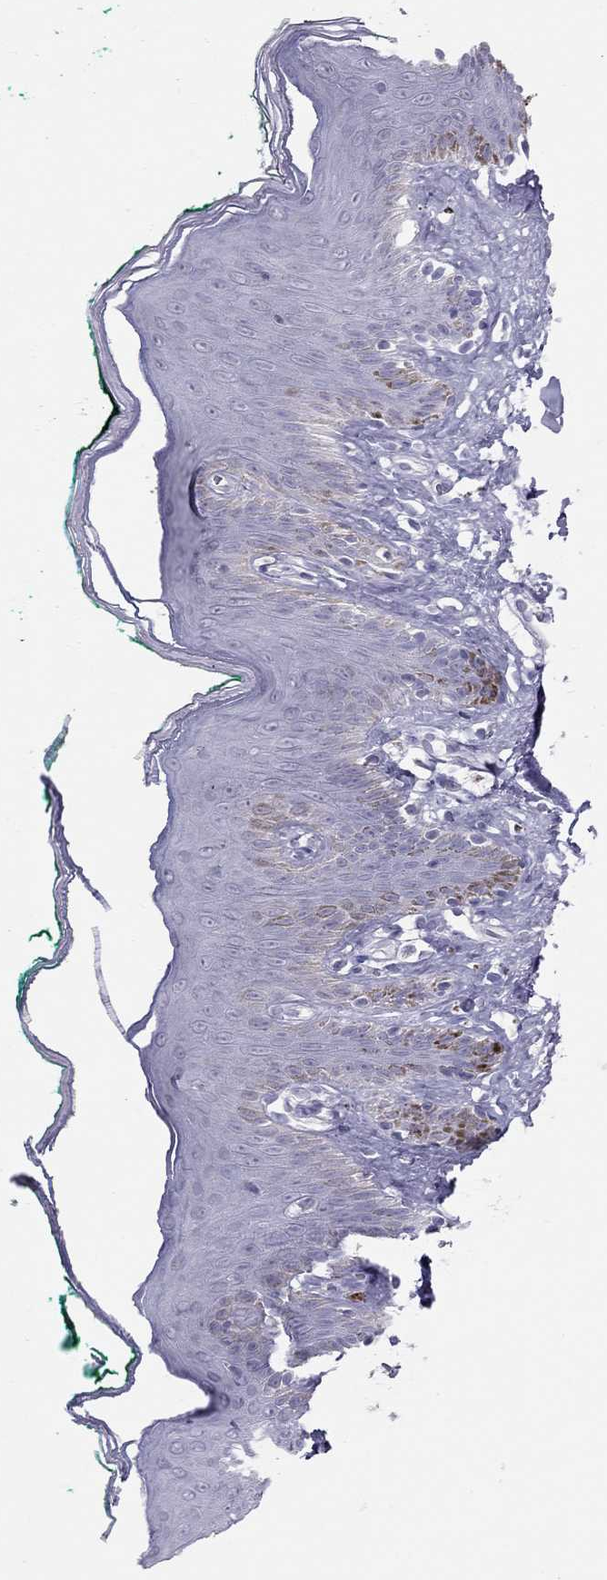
{"staining": {"intensity": "negative", "quantity": "none", "location": "none"}, "tissue": "skin", "cell_type": "Epidermal cells", "image_type": "normal", "snomed": [{"axis": "morphology", "description": "Normal tissue, NOS"}, {"axis": "topography", "description": "Vulva"}], "caption": "Epidermal cells show no significant protein staining in normal skin.", "gene": "SPATA12", "patient": {"sex": "female", "age": 66}}